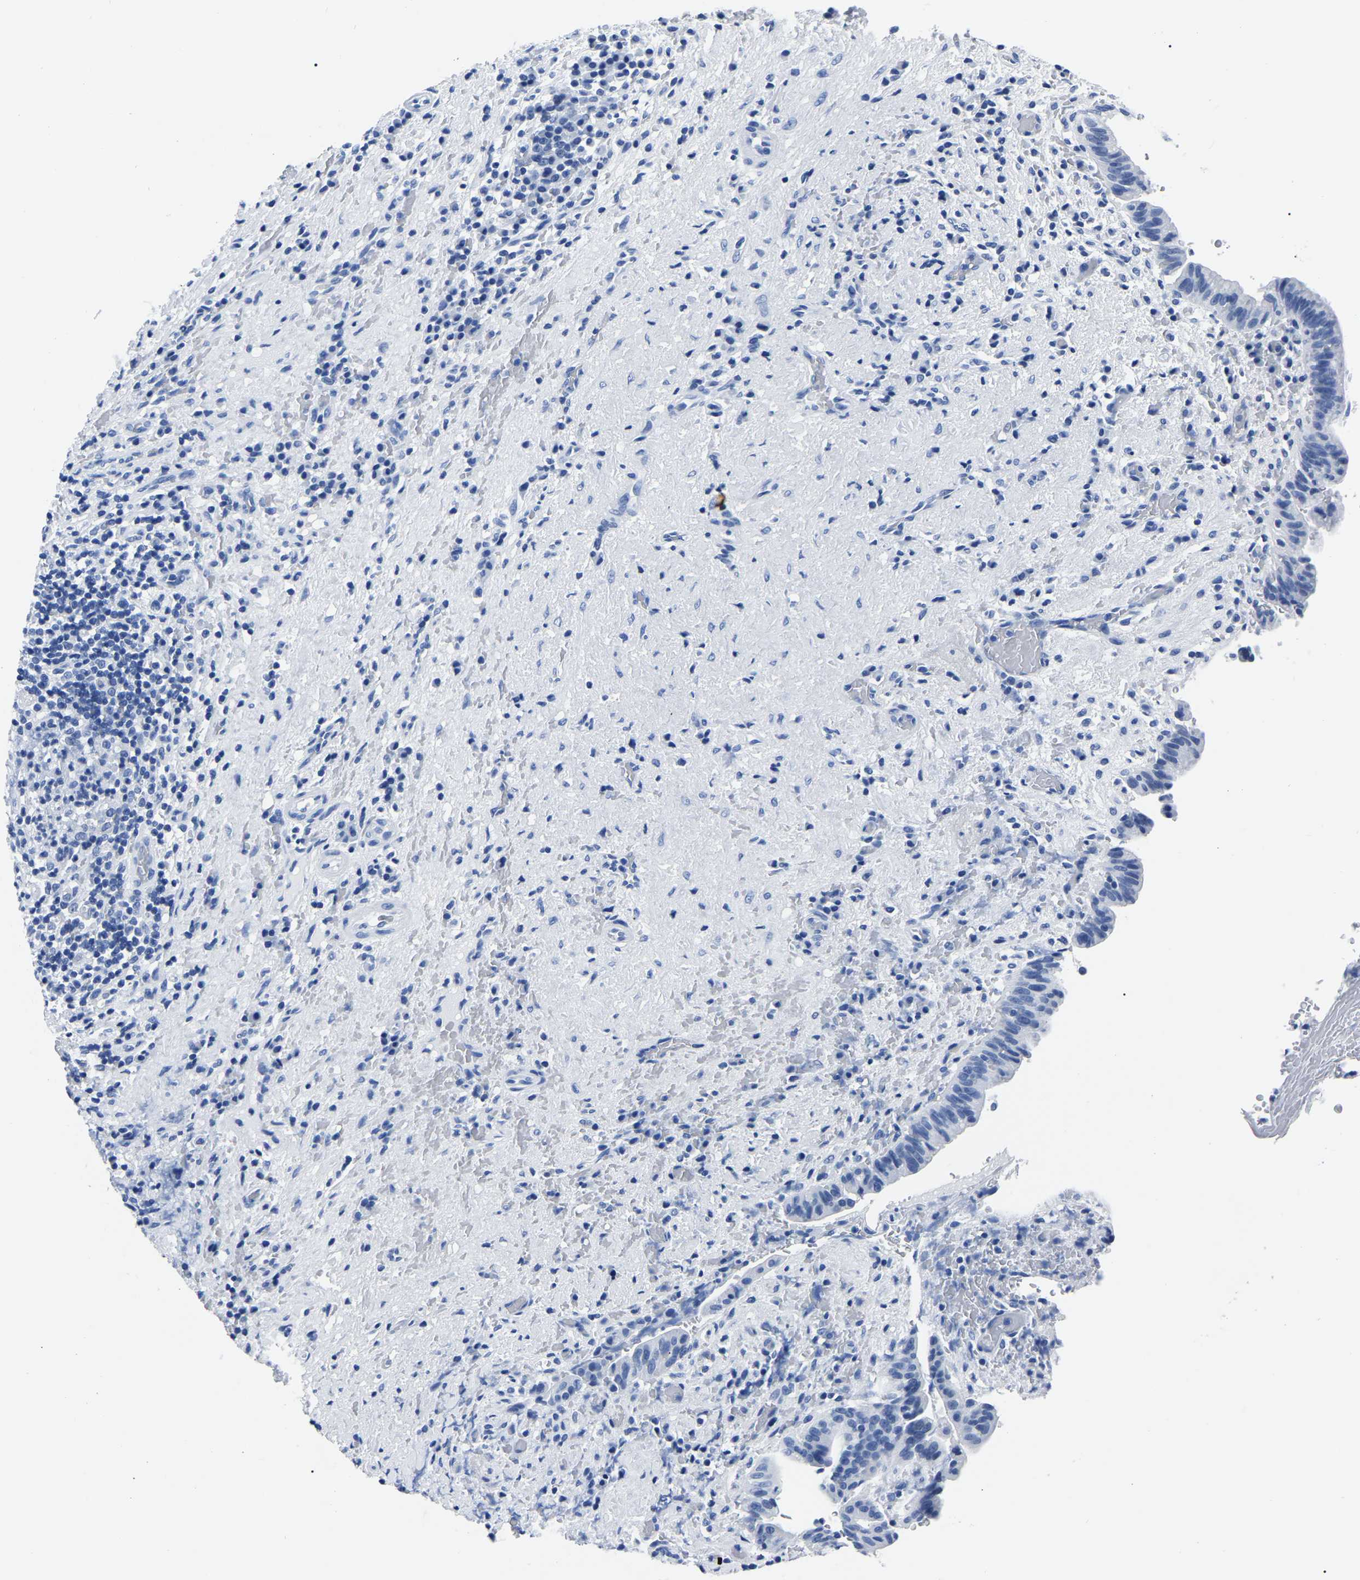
{"staining": {"intensity": "negative", "quantity": "none", "location": "none"}, "tissue": "liver cancer", "cell_type": "Tumor cells", "image_type": "cancer", "snomed": [{"axis": "morphology", "description": "Cholangiocarcinoma"}, {"axis": "topography", "description": "Liver"}], "caption": "Tumor cells show no significant staining in liver cholangiocarcinoma.", "gene": "IMPG2", "patient": {"sex": "female", "age": 38}}